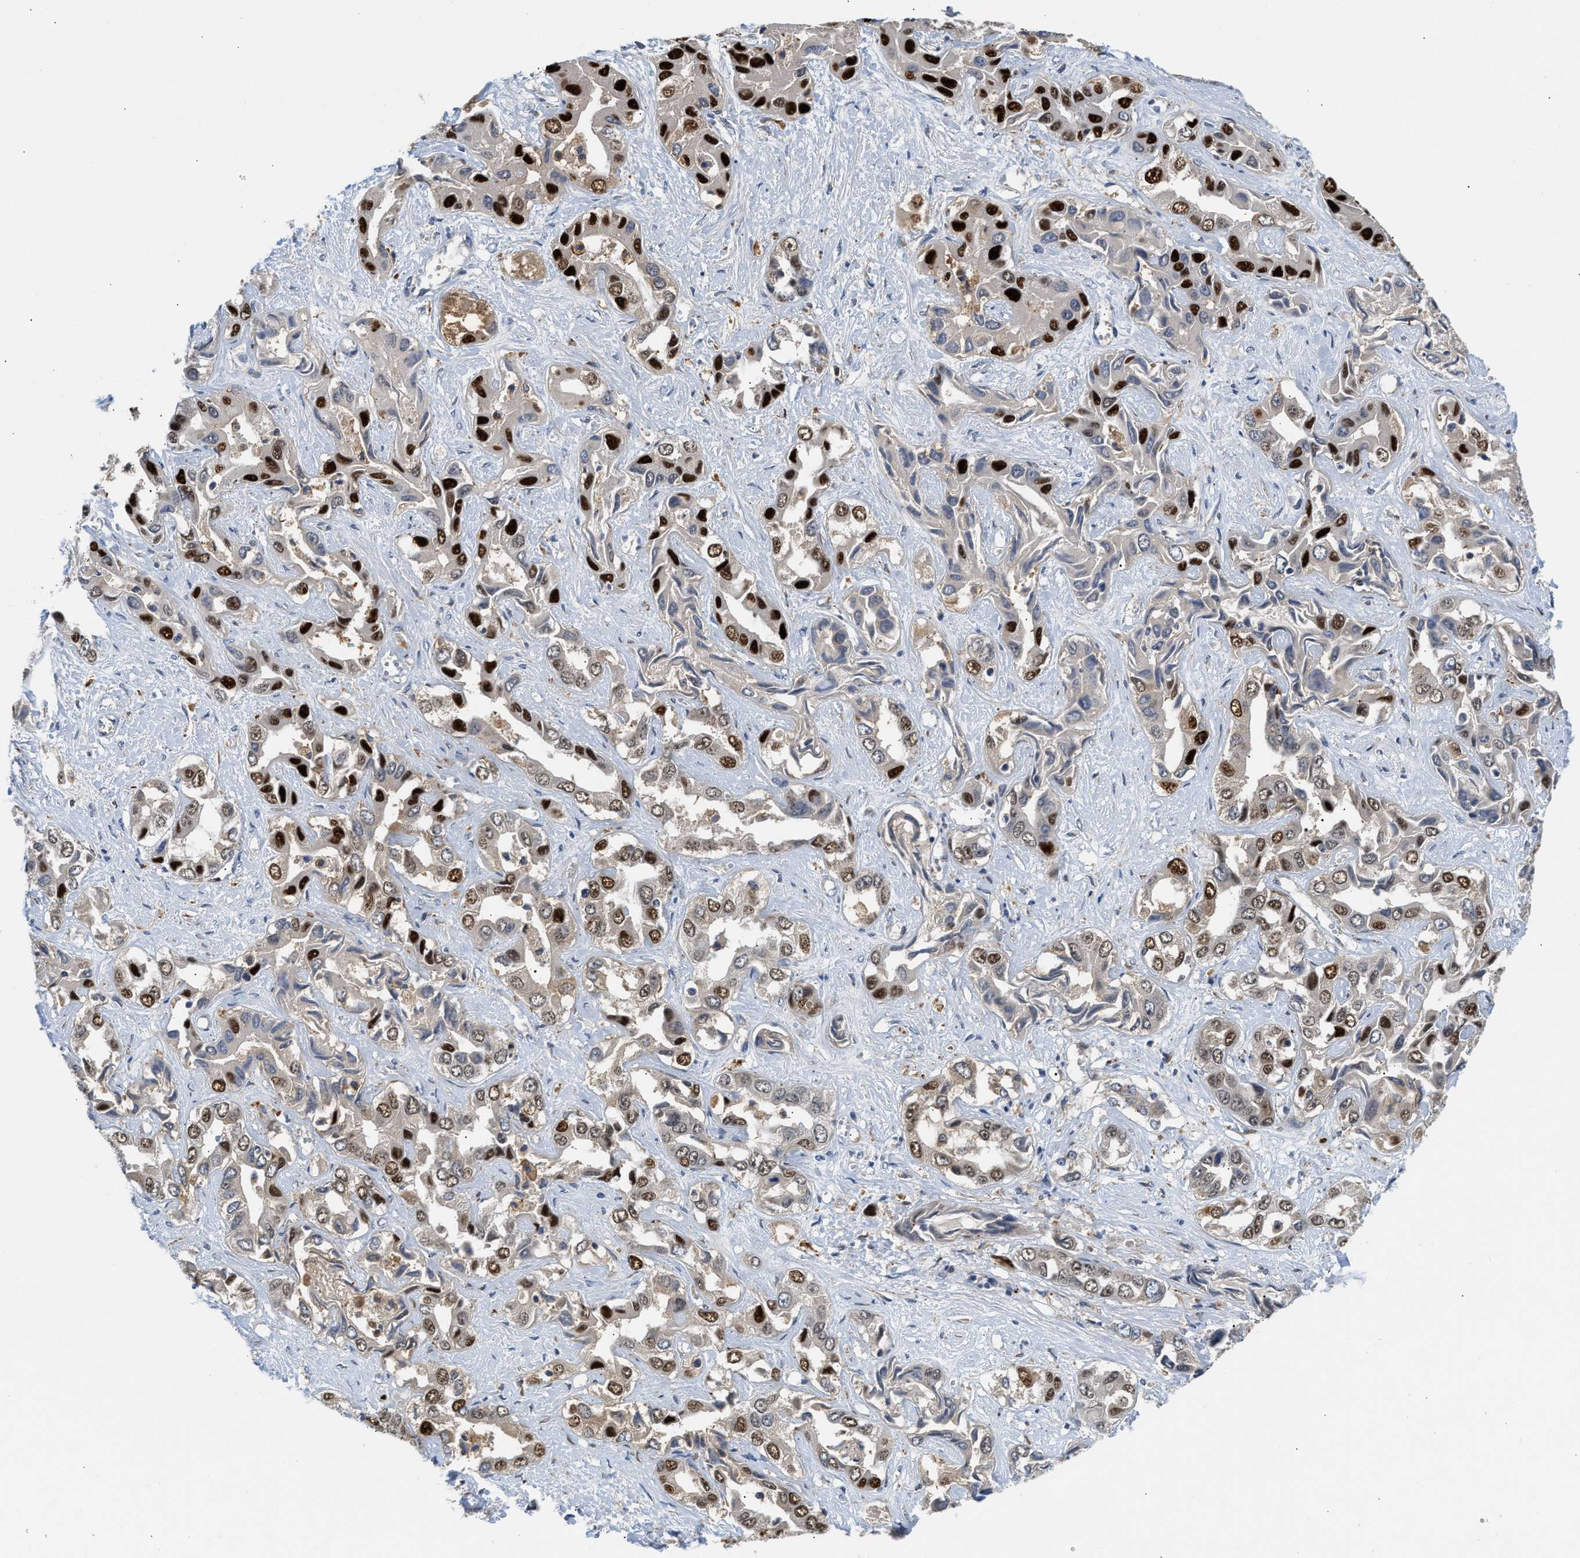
{"staining": {"intensity": "strong", "quantity": ">75%", "location": "nuclear"}, "tissue": "liver cancer", "cell_type": "Tumor cells", "image_type": "cancer", "snomed": [{"axis": "morphology", "description": "Cholangiocarcinoma"}, {"axis": "topography", "description": "Liver"}], "caption": "The immunohistochemical stain shows strong nuclear staining in tumor cells of liver cholangiocarcinoma tissue.", "gene": "PPM1L", "patient": {"sex": "female", "age": 52}}